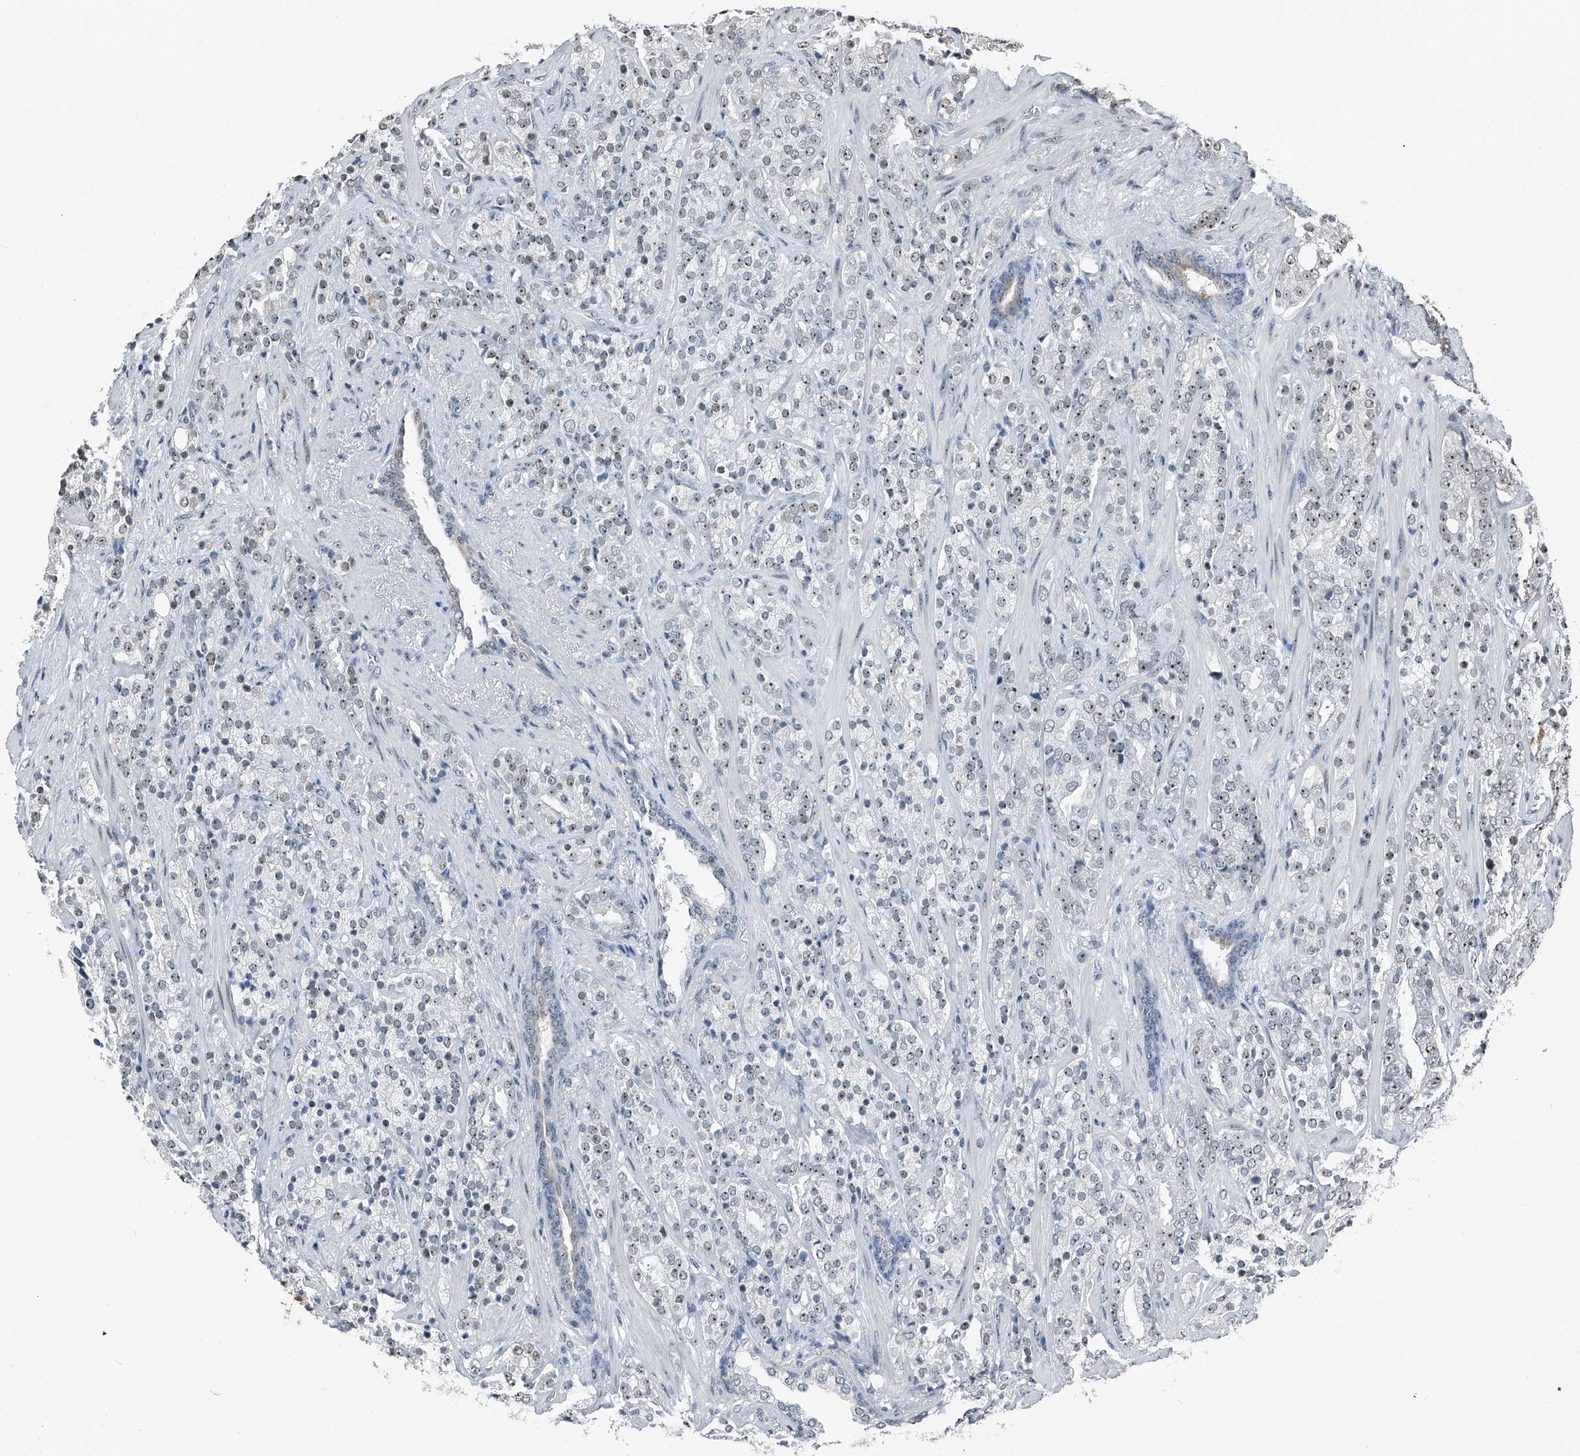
{"staining": {"intensity": "weak", "quantity": ">75%", "location": "nuclear"}, "tissue": "prostate cancer", "cell_type": "Tumor cells", "image_type": "cancer", "snomed": [{"axis": "morphology", "description": "Adenocarcinoma, High grade"}, {"axis": "topography", "description": "Prostate"}], "caption": "An image of human prostate adenocarcinoma (high-grade) stained for a protein reveals weak nuclear brown staining in tumor cells.", "gene": "TCOF1", "patient": {"sex": "male", "age": 71}}